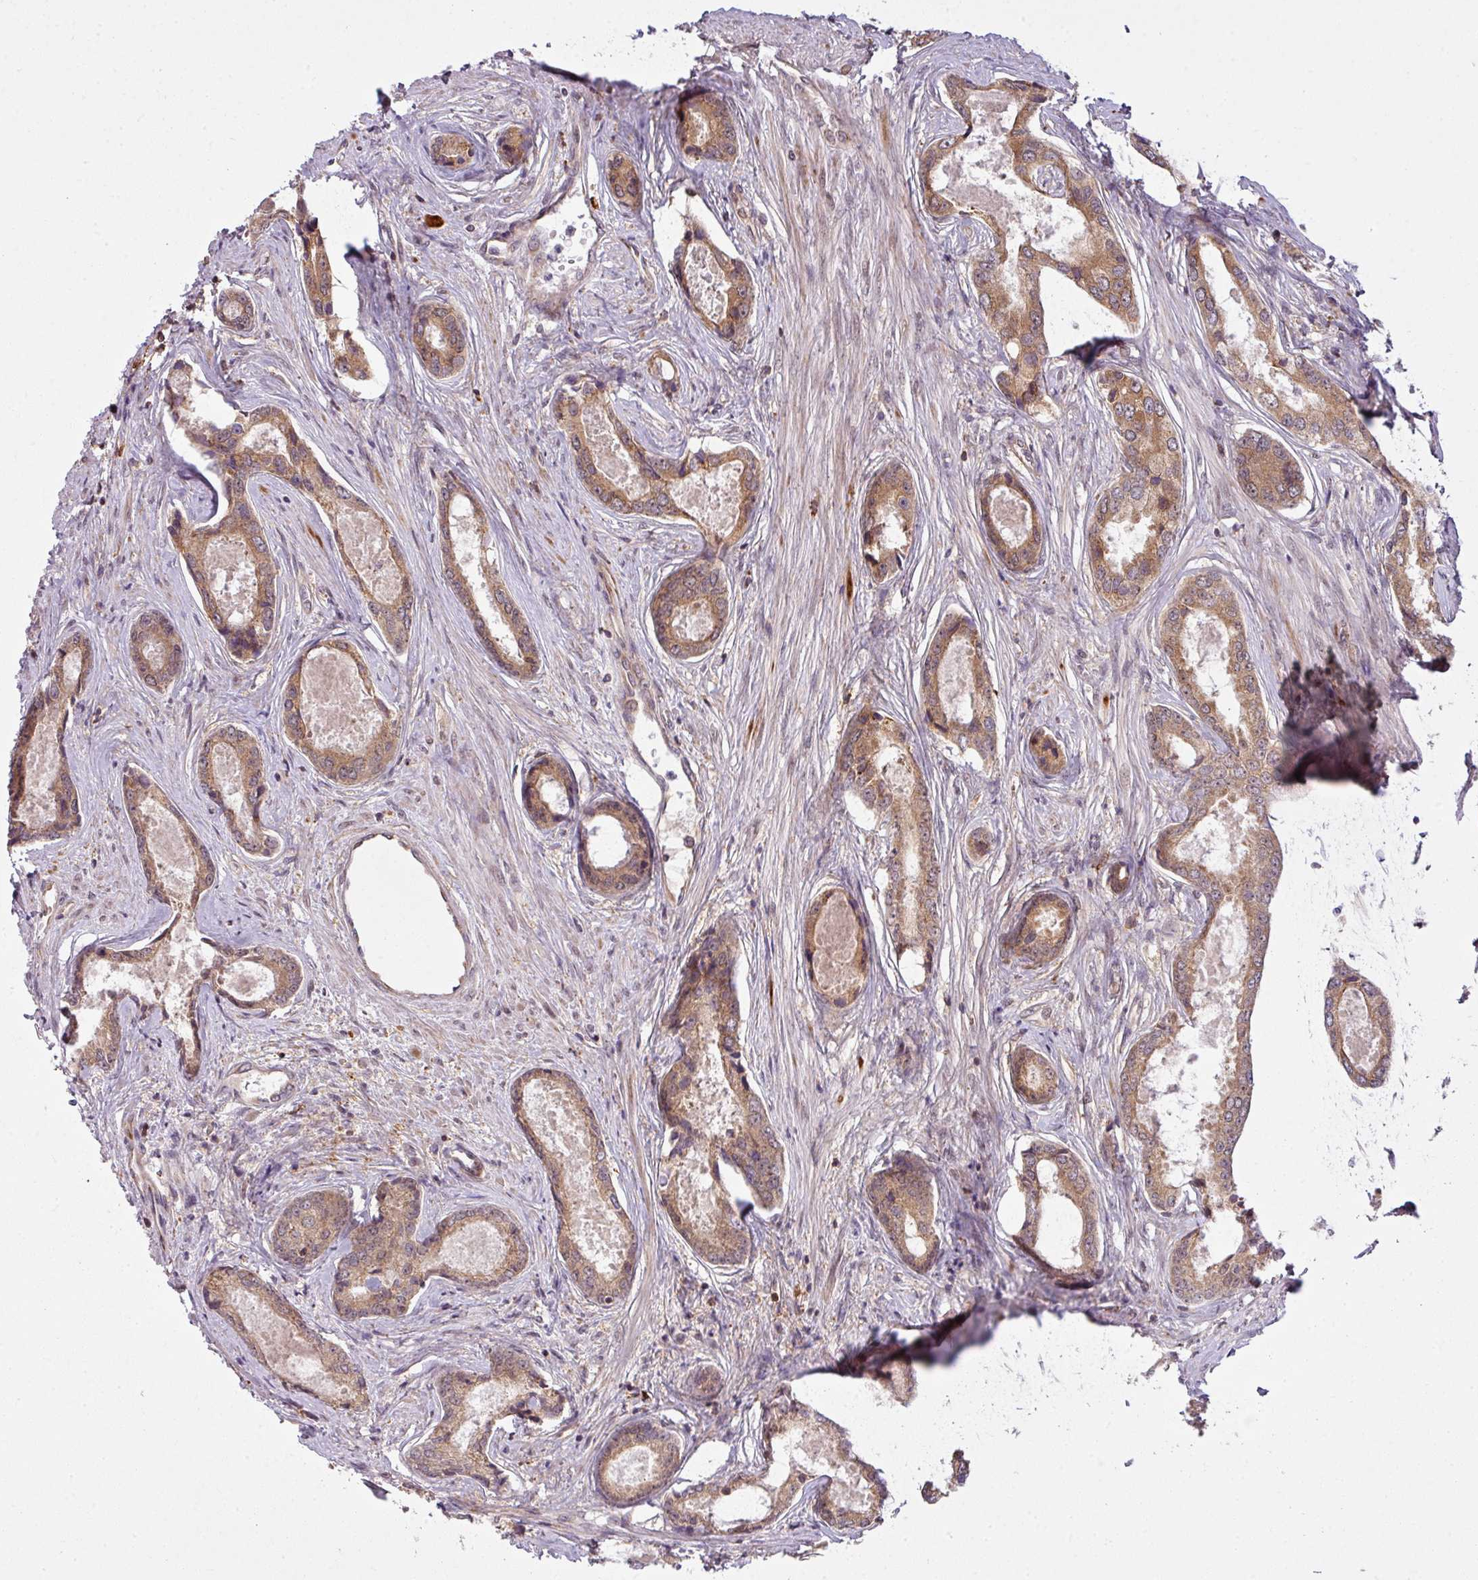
{"staining": {"intensity": "moderate", "quantity": ">75%", "location": "cytoplasmic/membranous"}, "tissue": "prostate cancer", "cell_type": "Tumor cells", "image_type": "cancer", "snomed": [{"axis": "morphology", "description": "Adenocarcinoma, Low grade"}, {"axis": "topography", "description": "Prostate"}], "caption": "Tumor cells exhibit moderate cytoplasmic/membranous staining in approximately >75% of cells in adenocarcinoma (low-grade) (prostate).", "gene": "ZC2HC1C", "patient": {"sex": "male", "age": 68}}